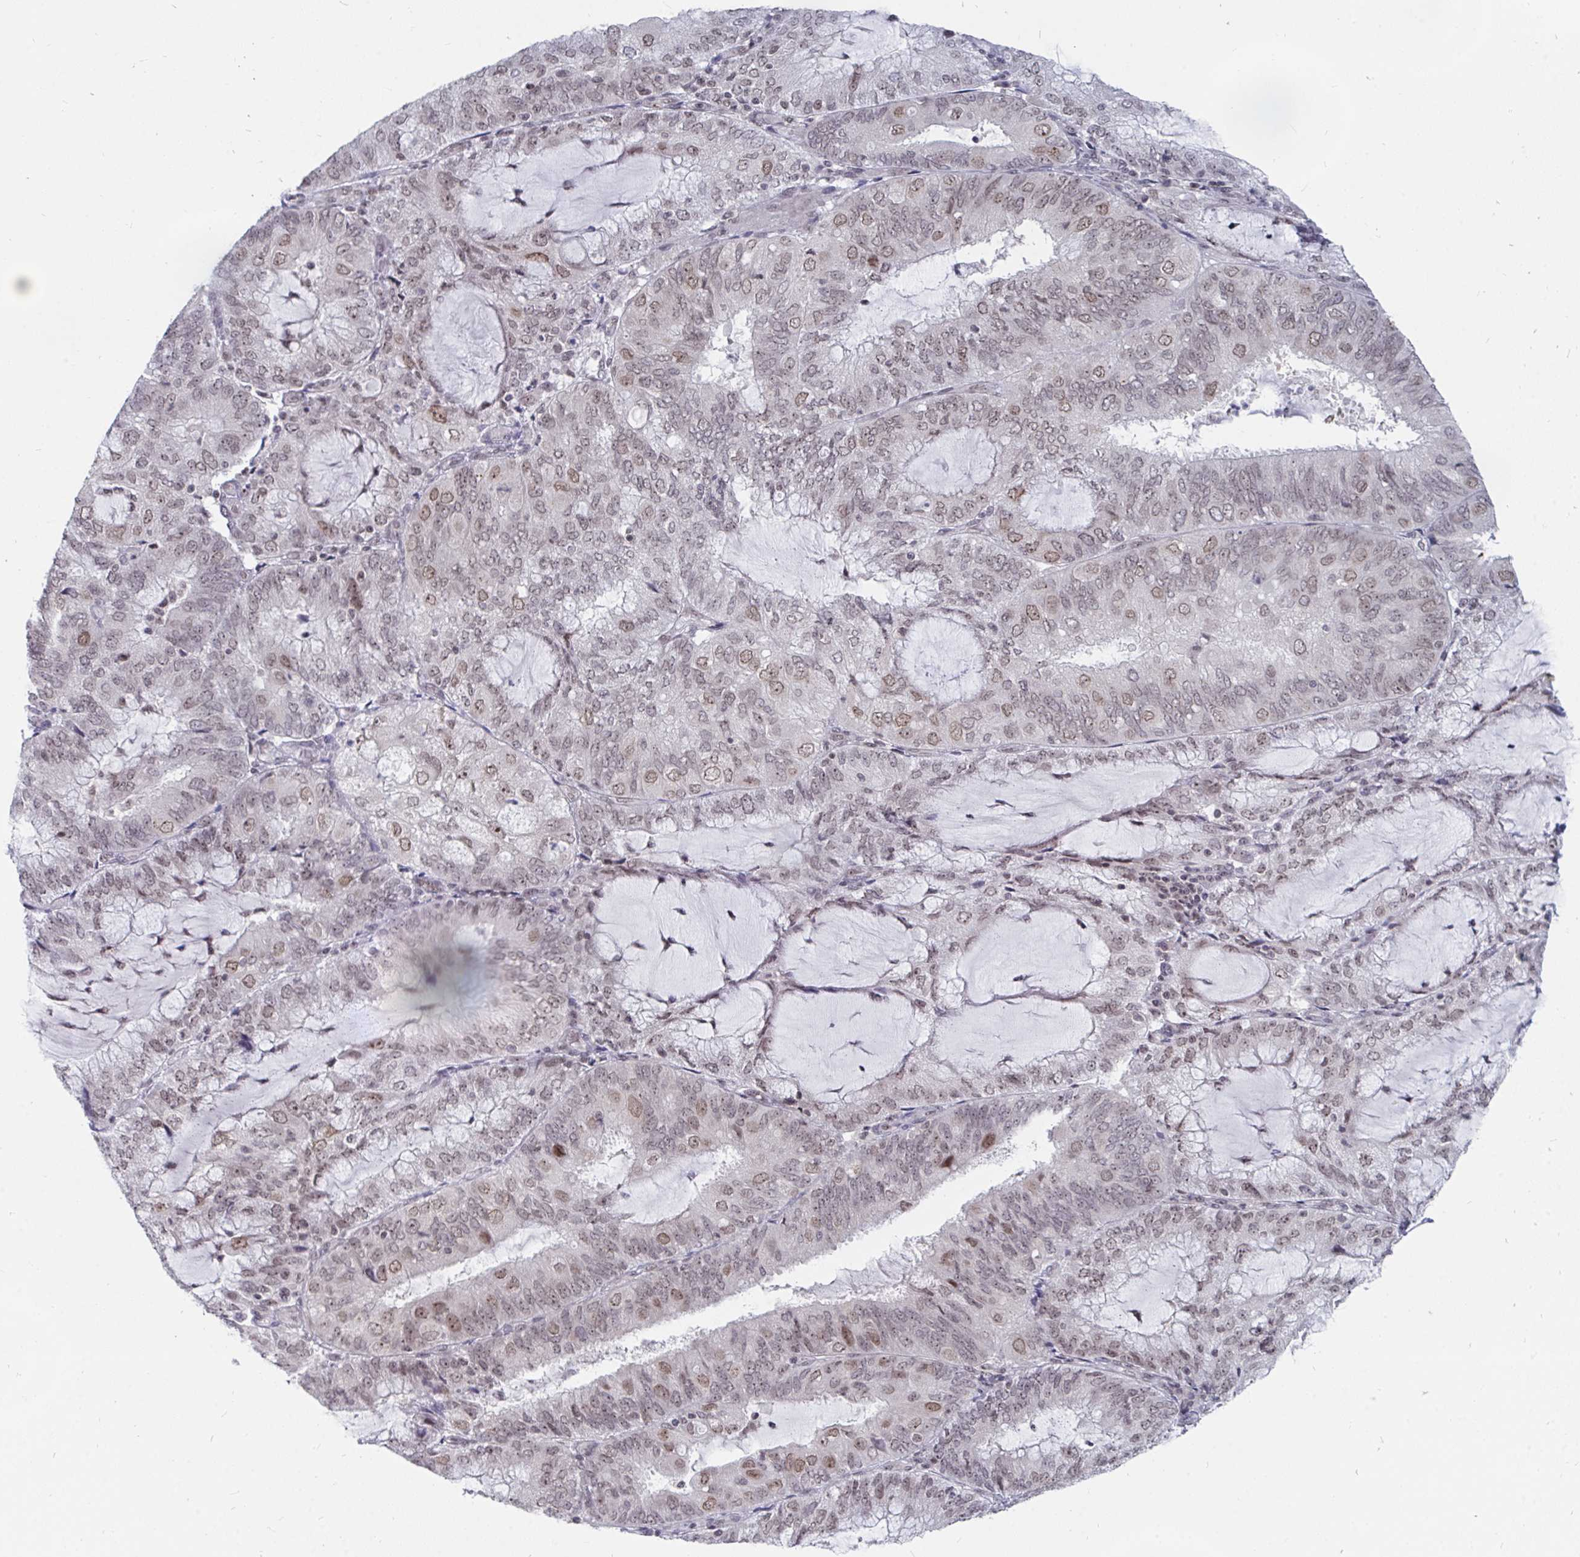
{"staining": {"intensity": "weak", "quantity": "<25%", "location": "nuclear"}, "tissue": "endometrial cancer", "cell_type": "Tumor cells", "image_type": "cancer", "snomed": [{"axis": "morphology", "description": "Adenocarcinoma, NOS"}, {"axis": "topography", "description": "Endometrium"}], "caption": "Micrograph shows no significant protein staining in tumor cells of endometrial cancer. (DAB IHC visualized using brightfield microscopy, high magnification).", "gene": "TRIP12", "patient": {"sex": "female", "age": 81}}